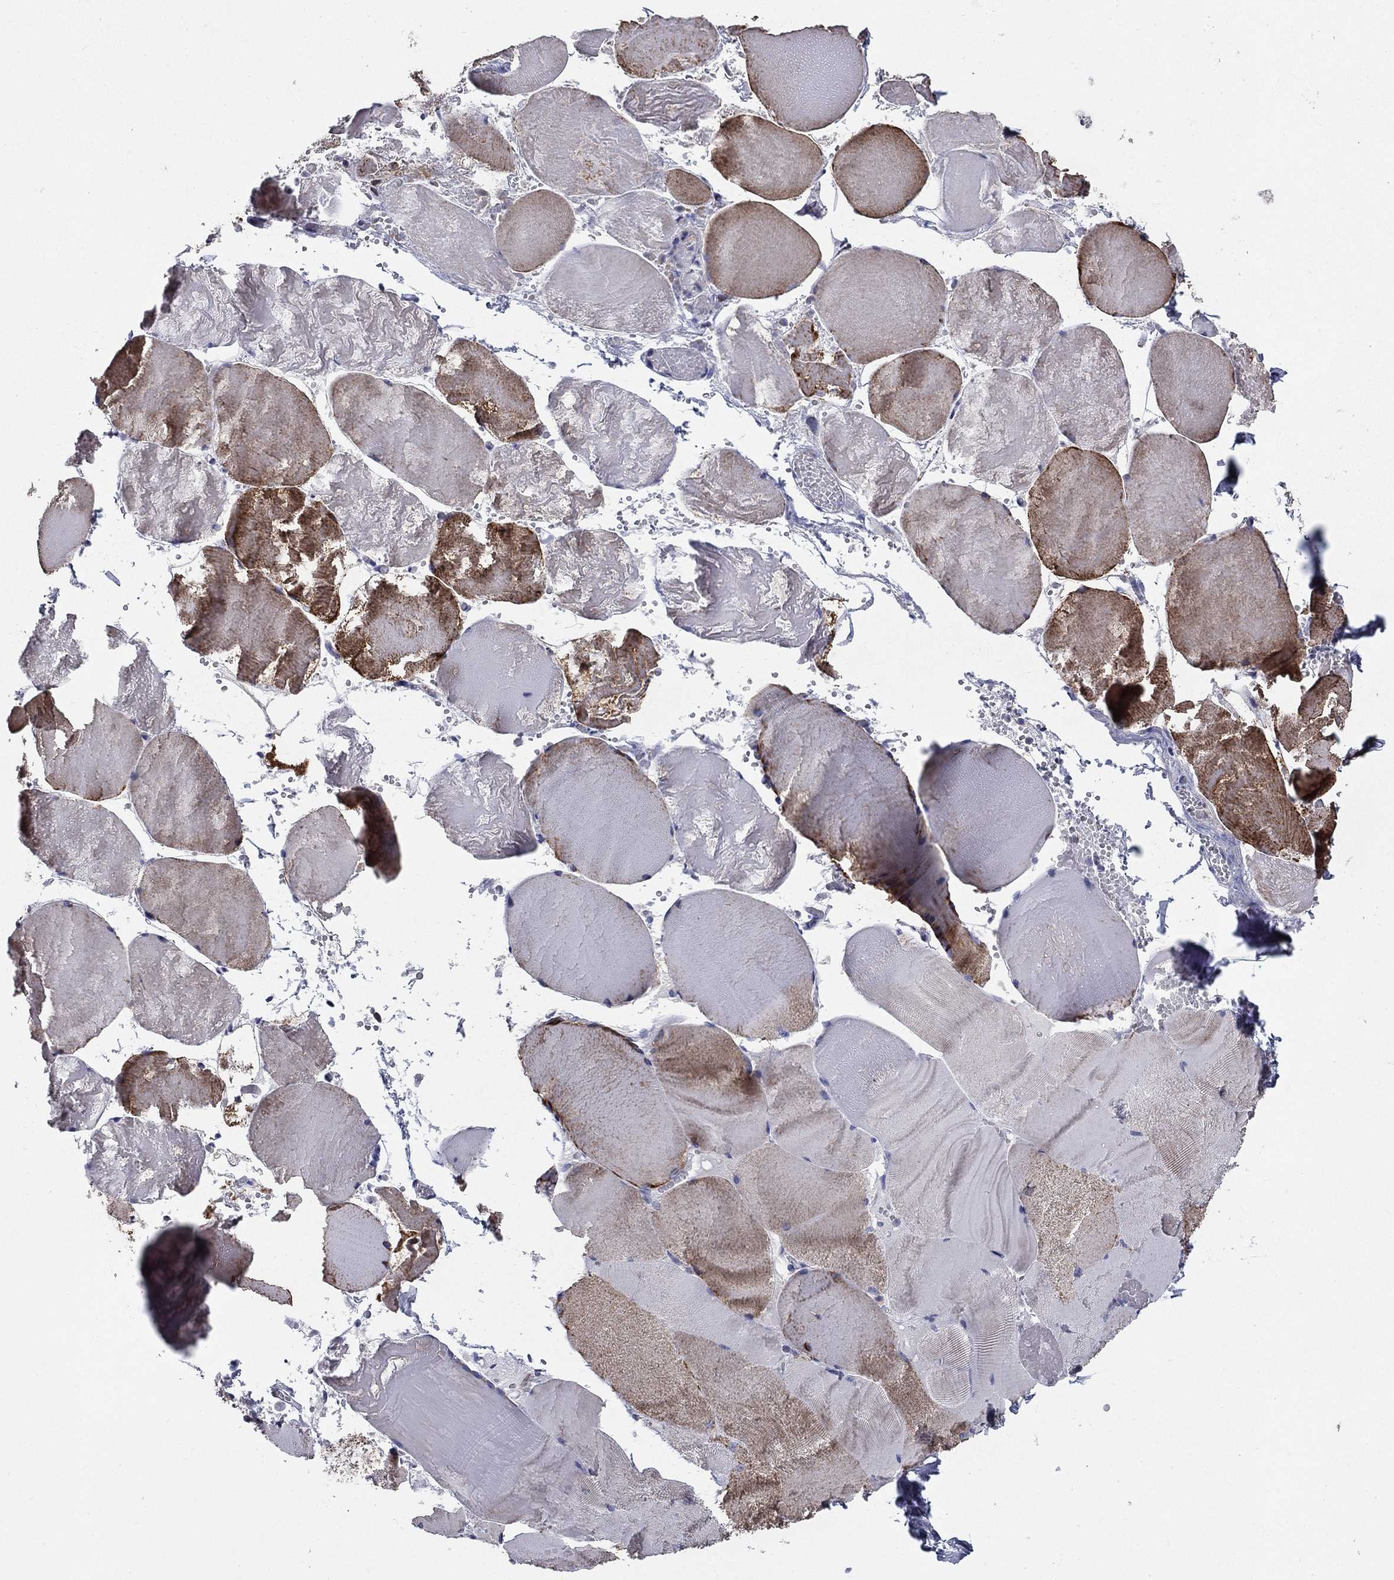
{"staining": {"intensity": "moderate", "quantity": "25%-75%", "location": "cytoplasmic/membranous"}, "tissue": "skeletal muscle", "cell_type": "Myocytes", "image_type": "normal", "snomed": [{"axis": "morphology", "description": "Normal tissue, NOS"}, {"axis": "morphology", "description": "Malignant melanoma, Metastatic site"}, {"axis": "topography", "description": "Skeletal muscle"}], "caption": "Skeletal muscle stained with IHC exhibits moderate cytoplasmic/membranous staining in approximately 25%-75% of myocytes. (DAB (3,3'-diaminobenzidine) IHC with brightfield microscopy, high magnification).", "gene": "NDUFA4L2", "patient": {"sex": "male", "age": 50}}